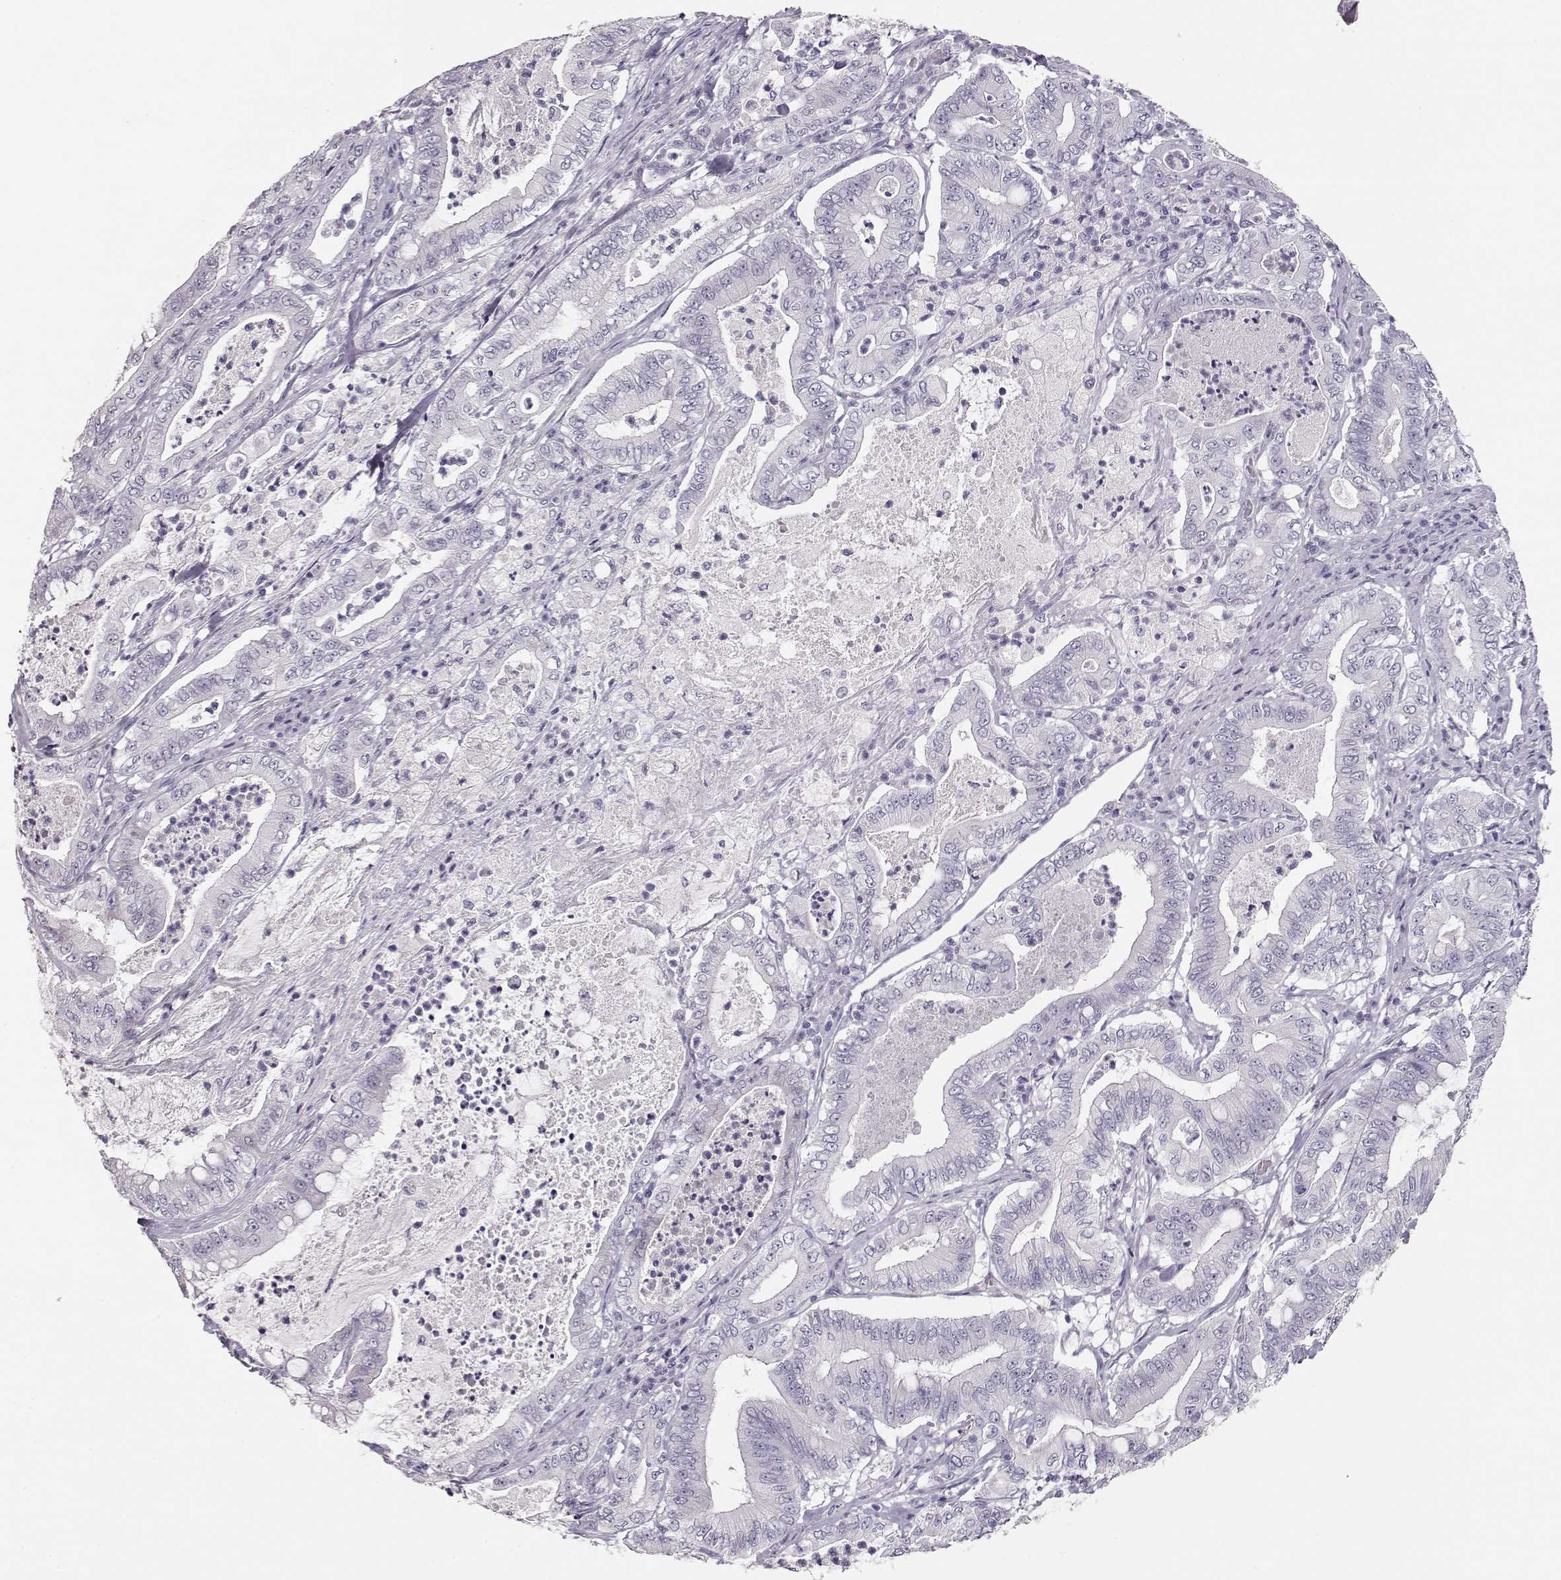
{"staining": {"intensity": "negative", "quantity": "none", "location": "none"}, "tissue": "pancreatic cancer", "cell_type": "Tumor cells", "image_type": "cancer", "snomed": [{"axis": "morphology", "description": "Adenocarcinoma, NOS"}, {"axis": "topography", "description": "Pancreas"}], "caption": "The histopathology image reveals no staining of tumor cells in pancreatic cancer. (Stains: DAB IHC with hematoxylin counter stain, Microscopy: brightfield microscopy at high magnification).", "gene": "MAGEC1", "patient": {"sex": "male", "age": 71}}